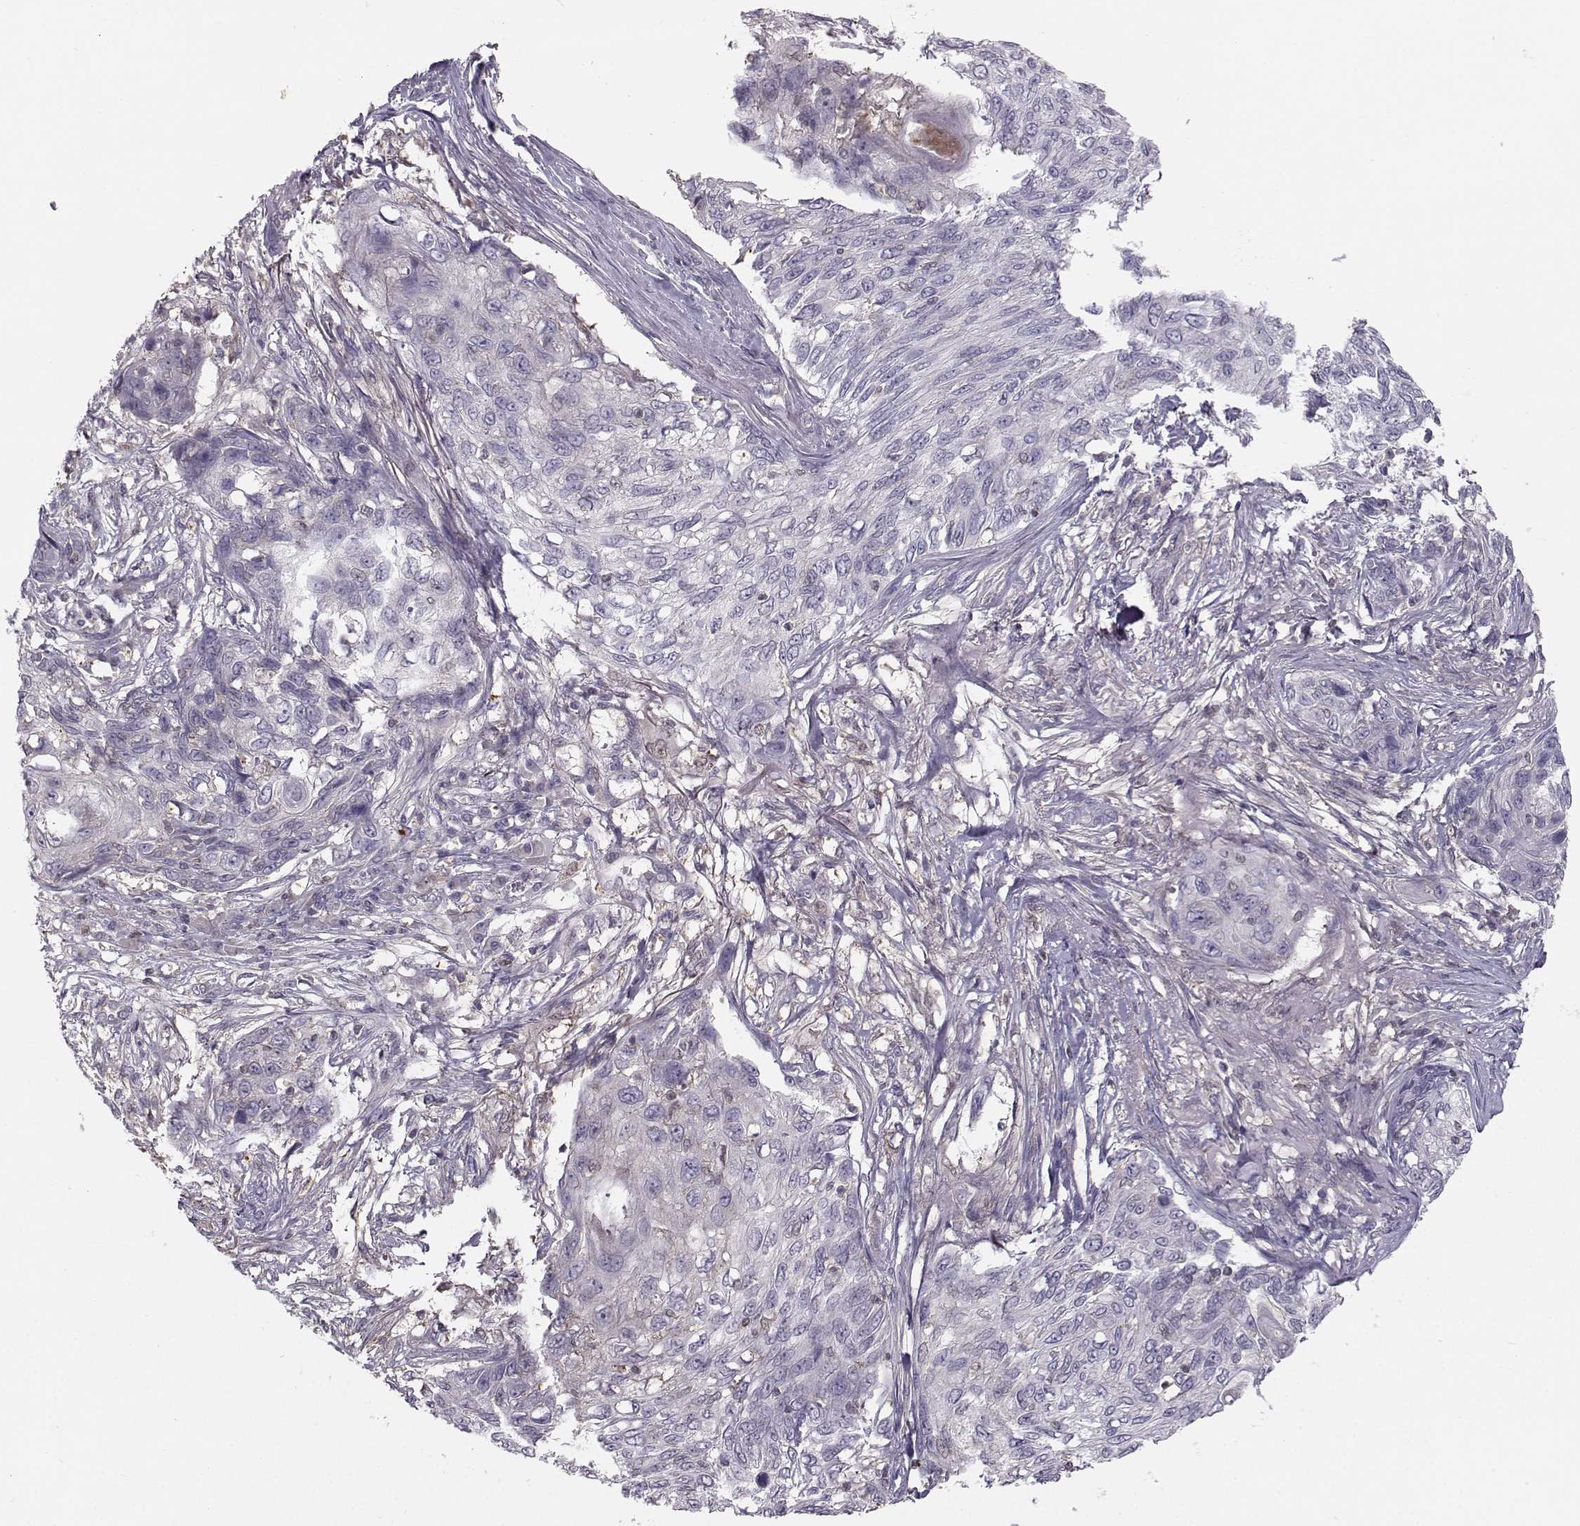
{"staining": {"intensity": "negative", "quantity": "none", "location": "none"}, "tissue": "skin cancer", "cell_type": "Tumor cells", "image_type": "cancer", "snomed": [{"axis": "morphology", "description": "Squamous cell carcinoma, NOS"}, {"axis": "topography", "description": "Skin"}], "caption": "An immunohistochemistry photomicrograph of squamous cell carcinoma (skin) is shown. There is no staining in tumor cells of squamous cell carcinoma (skin).", "gene": "ASB16", "patient": {"sex": "male", "age": 92}}